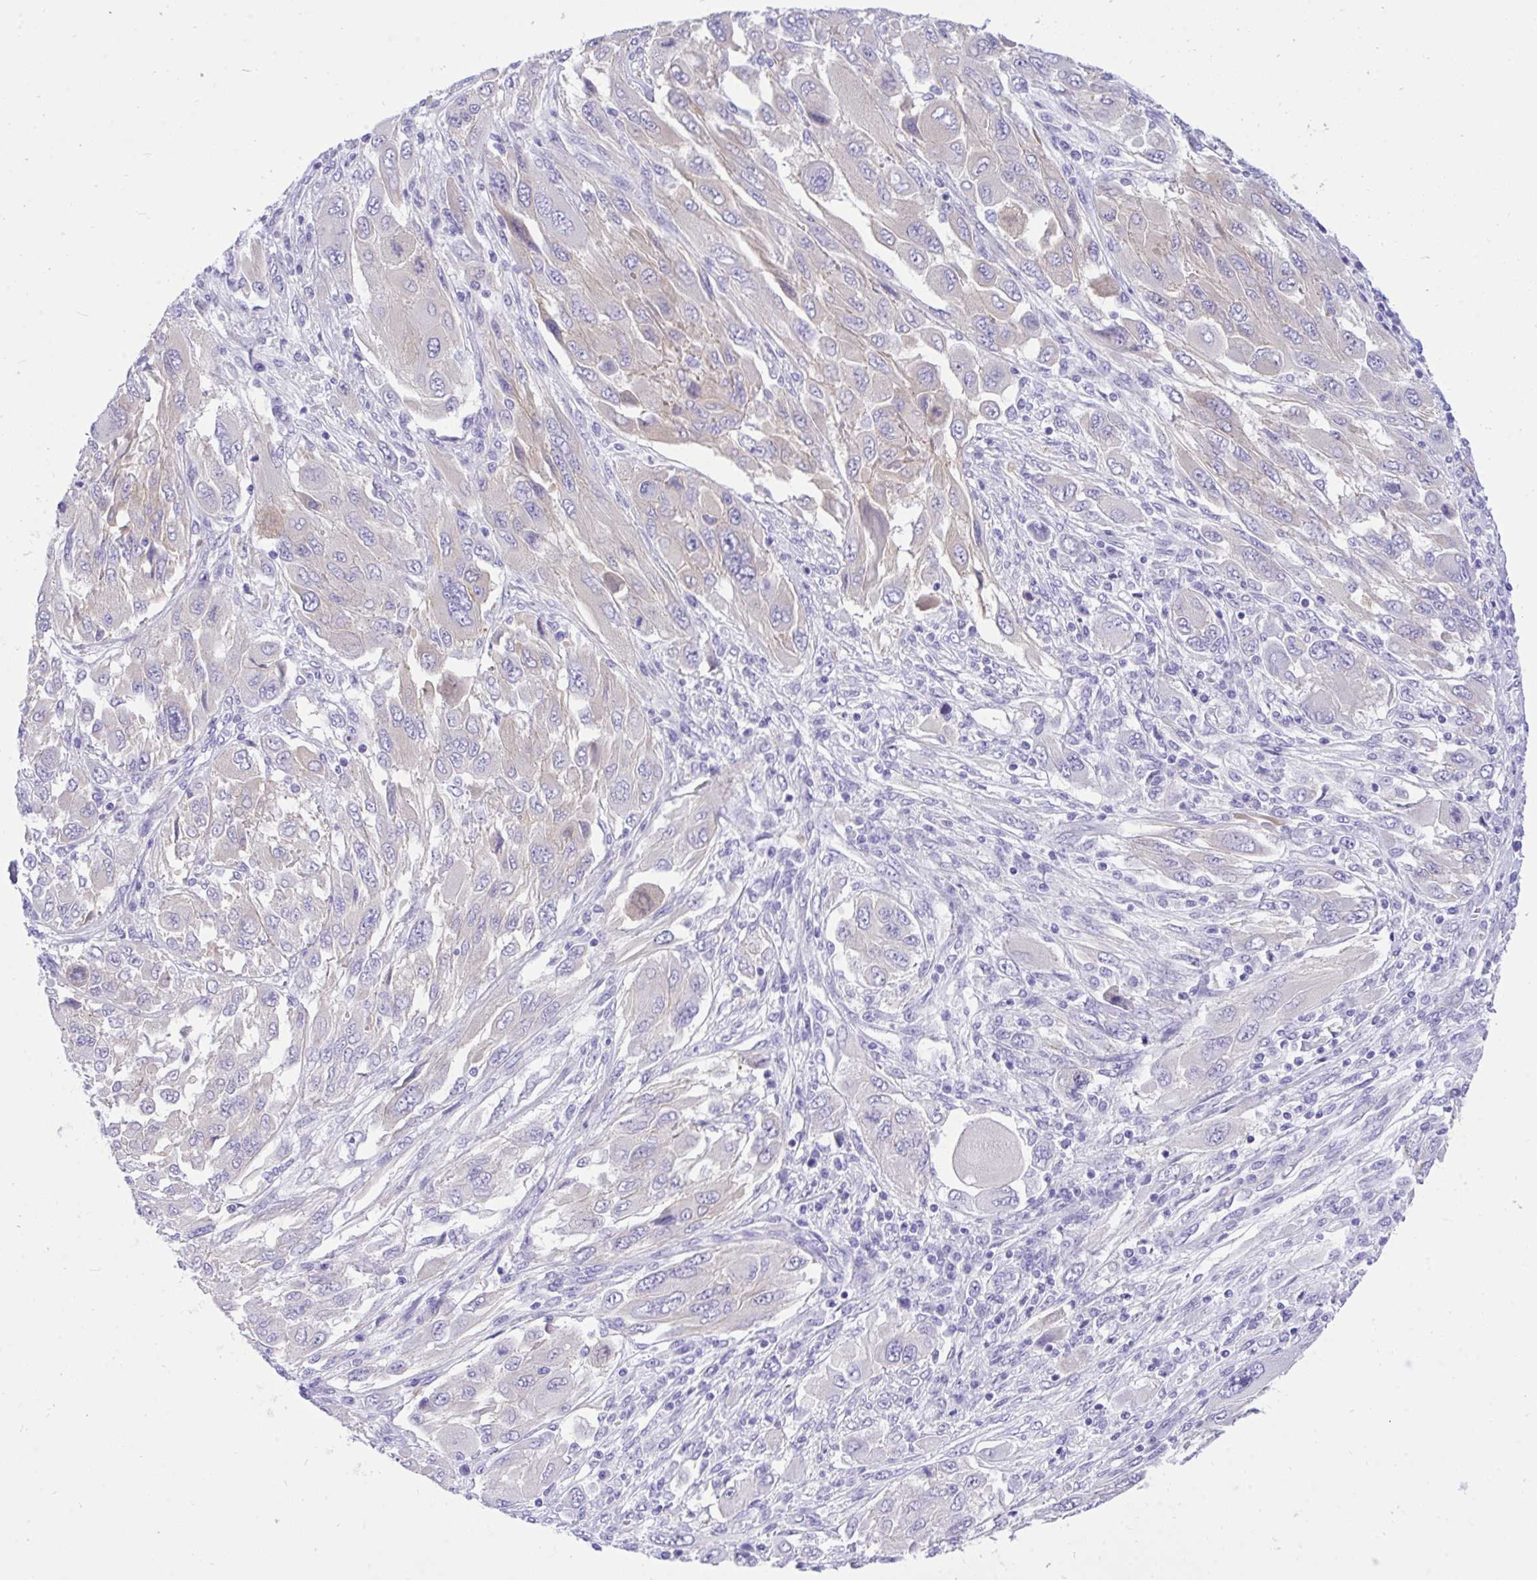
{"staining": {"intensity": "negative", "quantity": "none", "location": "none"}, "tissue": "melanoma", "cell_type": "Tumor cells", "image_type": "cancer", "snomed": [{"axis": "morphology", "description": "Malignant melanoma, NOS"}, {"axis": "topography", "description": "Skin"}], "caption": "High magnification brightfield microscopy of melanoma stained with DAB (3,3'-diaminobenzidine) (brown) and counterstained with hematoxylin (blue): tumor cells show no significant expression.", "gene": "TLN2", "patient": {"sex": "female", "age": 91}}